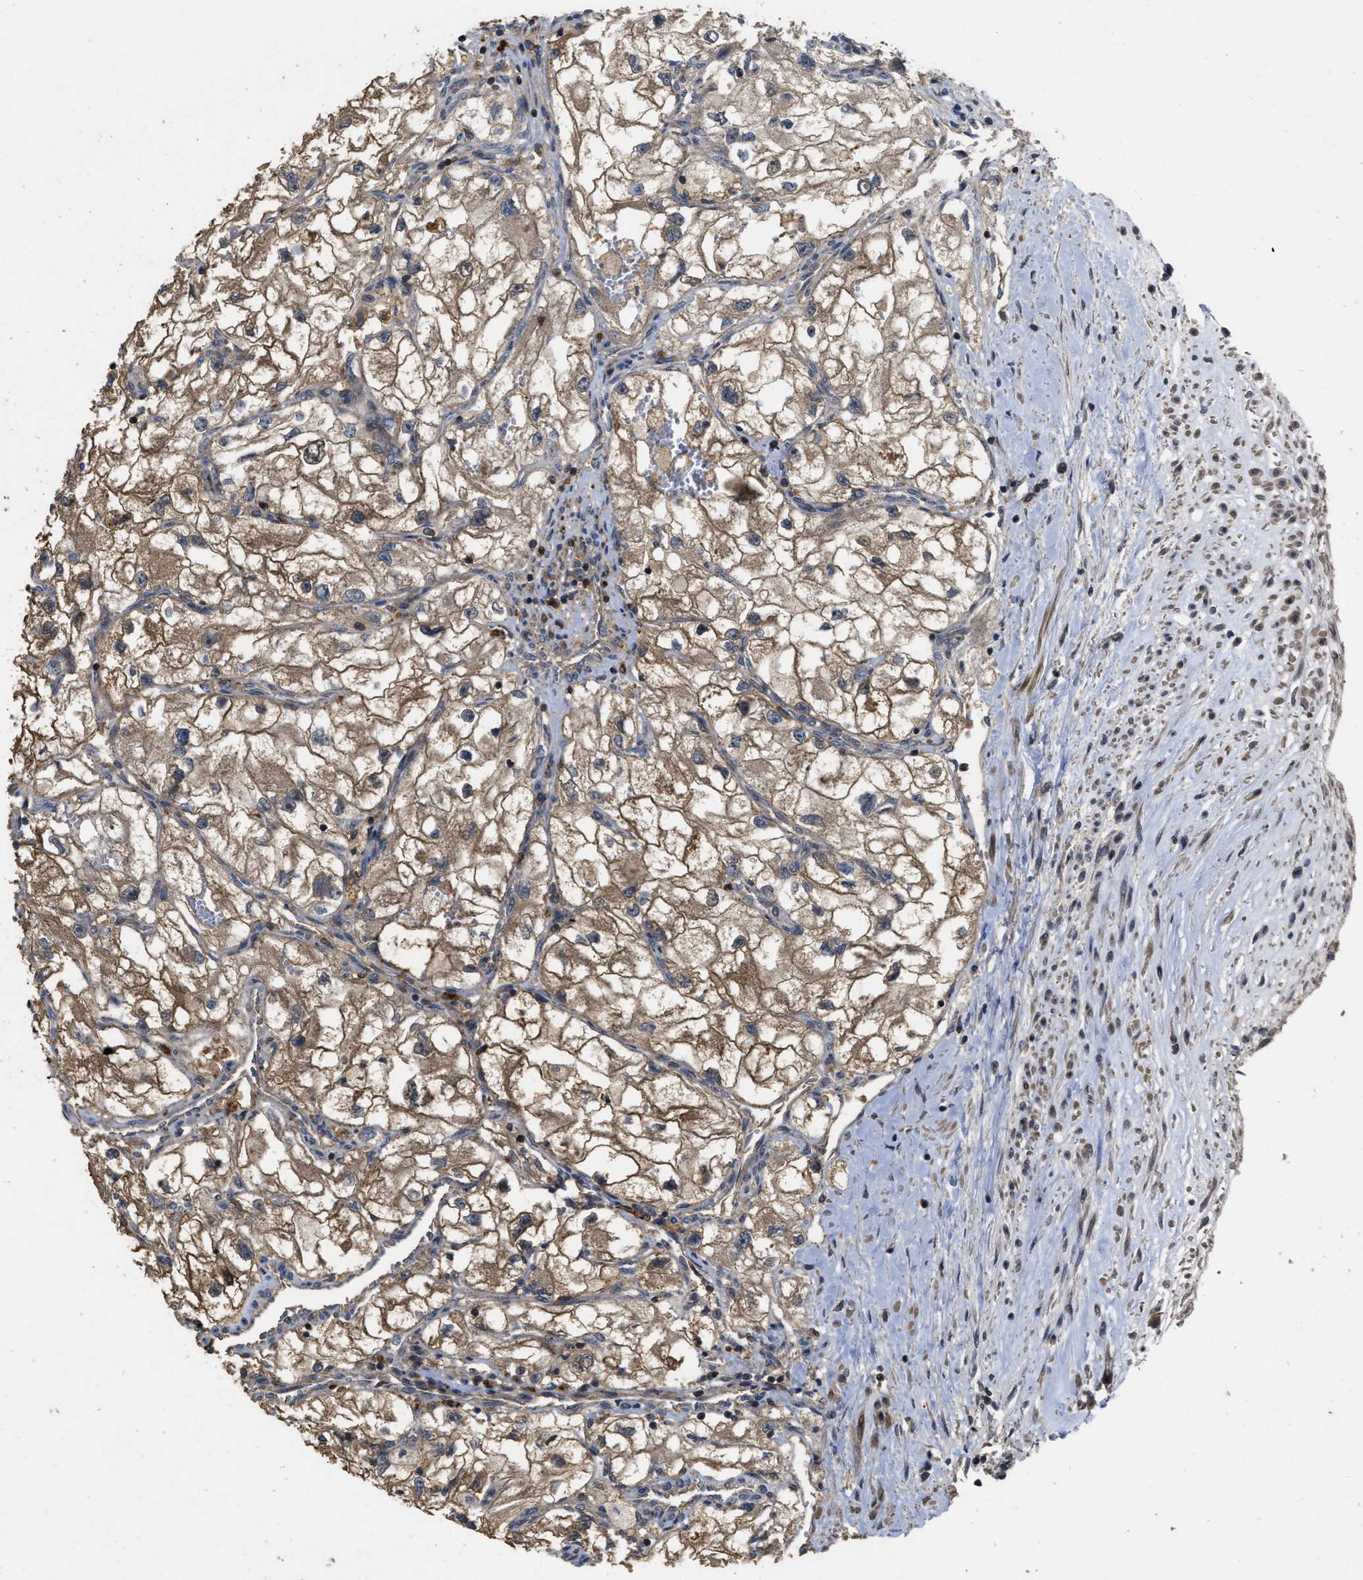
{"staining": {"intensity": "moderate", "quantity": ">75%", "location": "cytoplasmic/membranous"}, "tissue": "renal cancer", "cell_type": "Tumor cells", "image_type": "cancer", "snomed": [{"axis": "morphology", "description": "Adenocarcinoma, NOS"}, {"axis": "topography", "description": "Kidney"}], "caption": "Immunohistochemistry of renal adenocarcinoma displays medium levels of moderate cytoplasmic/membranous staining in approximately >75% of tumor cells.", "gene": "CBR3", "patient": {"sex": "female", "age": 70}}